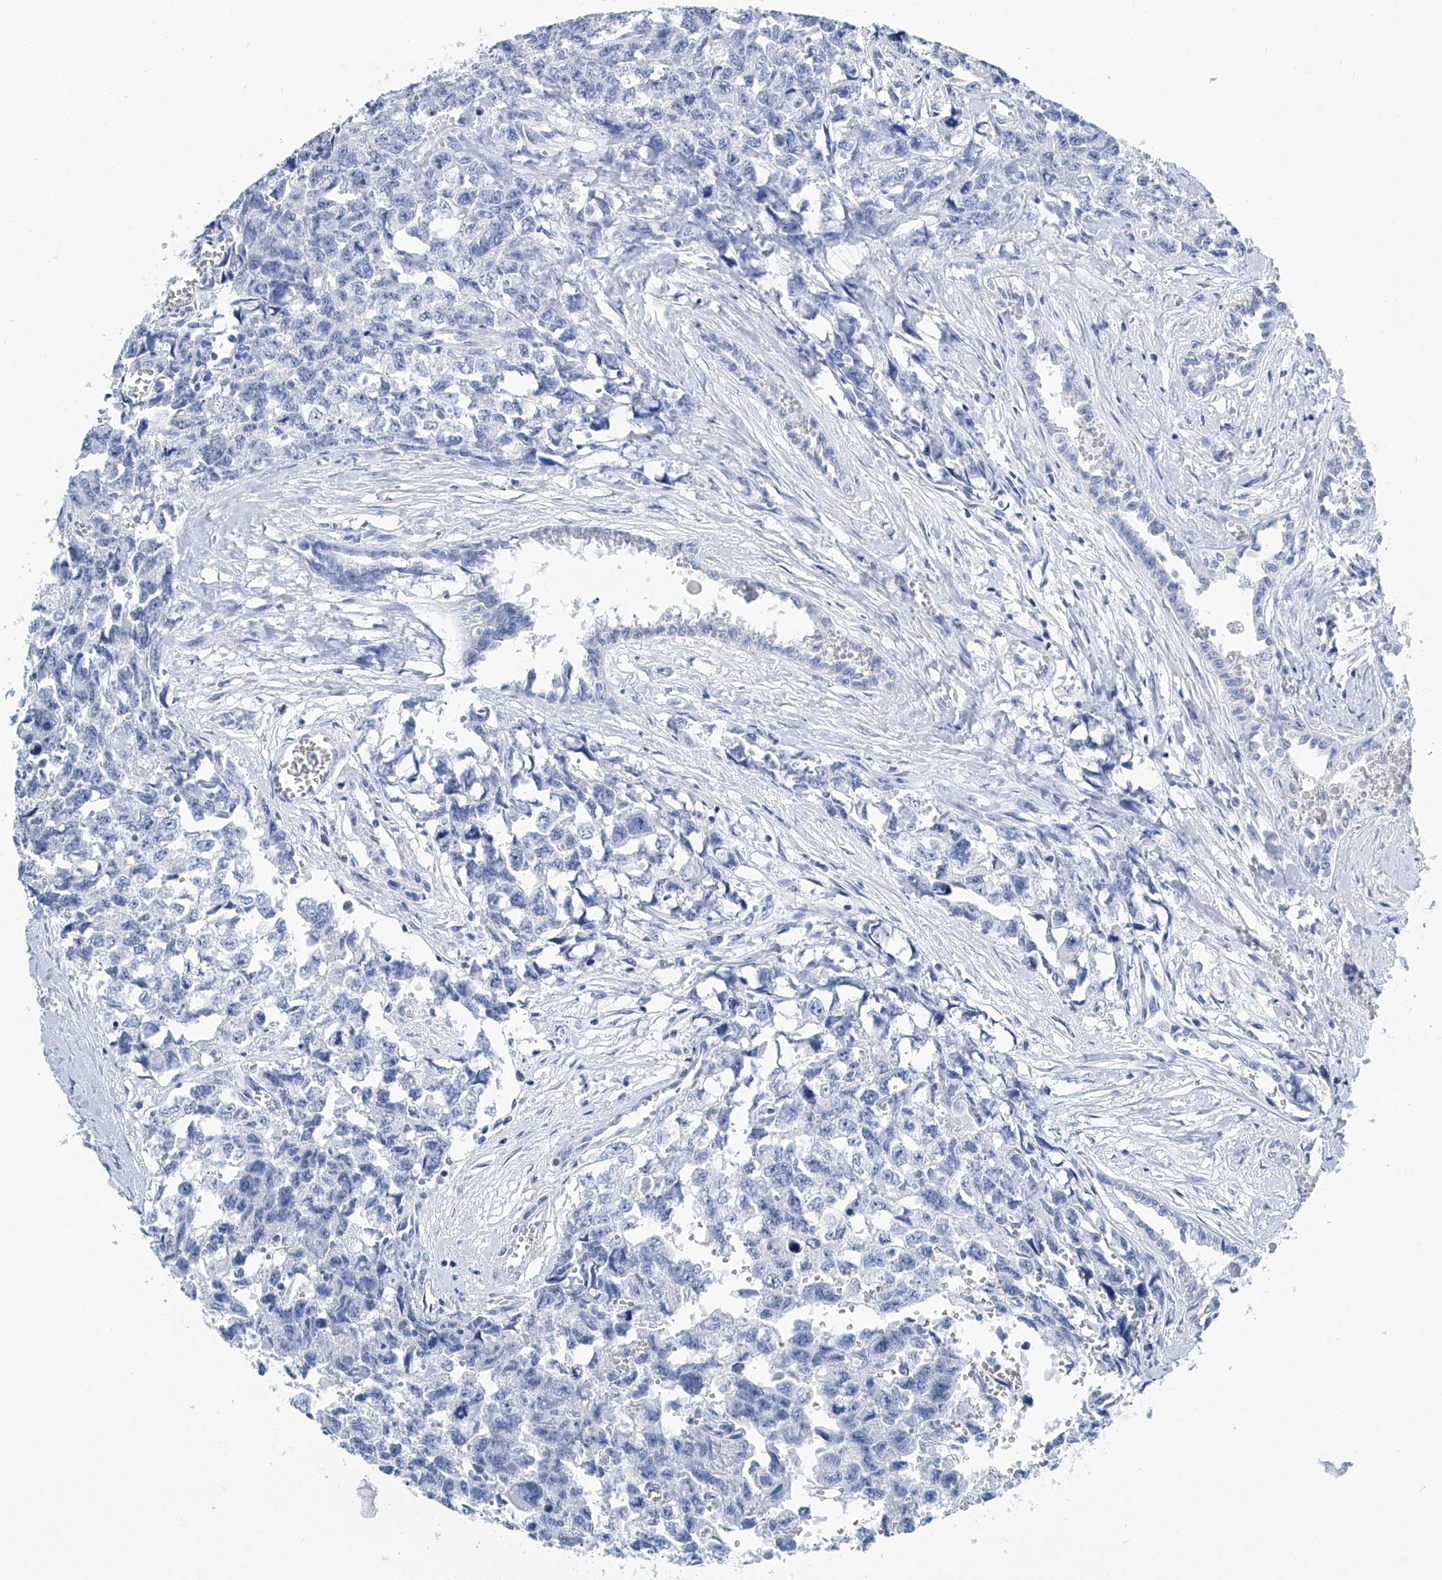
{"staining": {"intensity": "negative", "quantity": "none", "location": "none"}, "tissue": "testis cancer", "cell_type": "Tumor cells", "image_type": "cancer", "snomed": [{"axis": "morphology", "description": "Carcinoma, Embryonal, NOS"}, {"axis": "topography", "description": "Testis"}], "caption": "Testis embryonal carcinoma stained for a protein using IHC displays no positivity tumor cells.", "gene": "CYP2A7", "patient": {"sex": "male", "age": 31}}